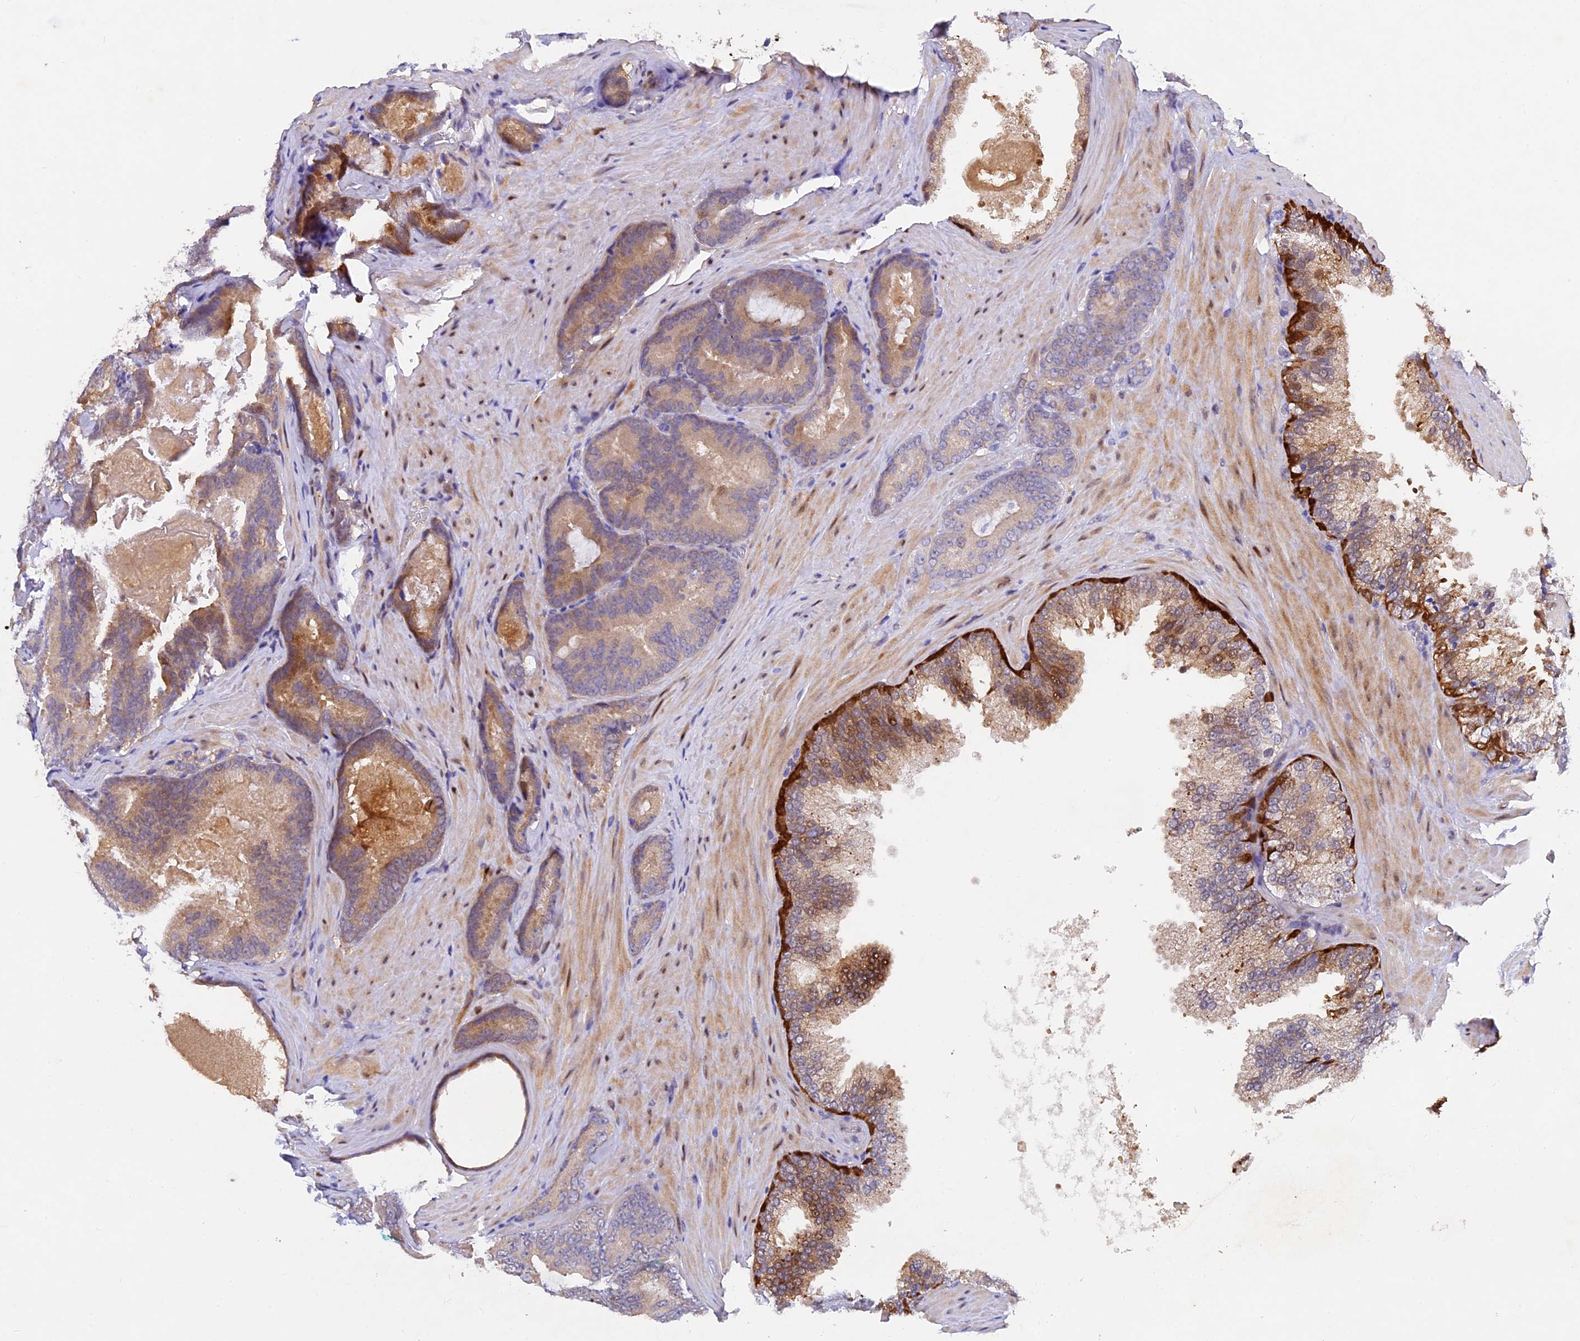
{"staining": {"intensity": "moderate", "quantity": "25%-75%", "location": "cytoplasmic/membranous"}, "tissue": "prostate cancer", "cell_type": "Tumor cells", "image_type": "cancer", "snomed": [{"axis": "morphology", "description": "Adenocarcinoma, High grade"}, {"axis": "topography", "description": "Prostate"}], "caption": "Adenocarcinoma (high-grade) (prostate) was stained to show a protein in brown. There is medium levels of moderate cytoplasmic/membranous staining in approximately 25%-75% of tumor cells. (IHC, brightfield microscopy, high magnification).", "gene": "TGDS", "patient": {"sex": "male", "age": 66}}